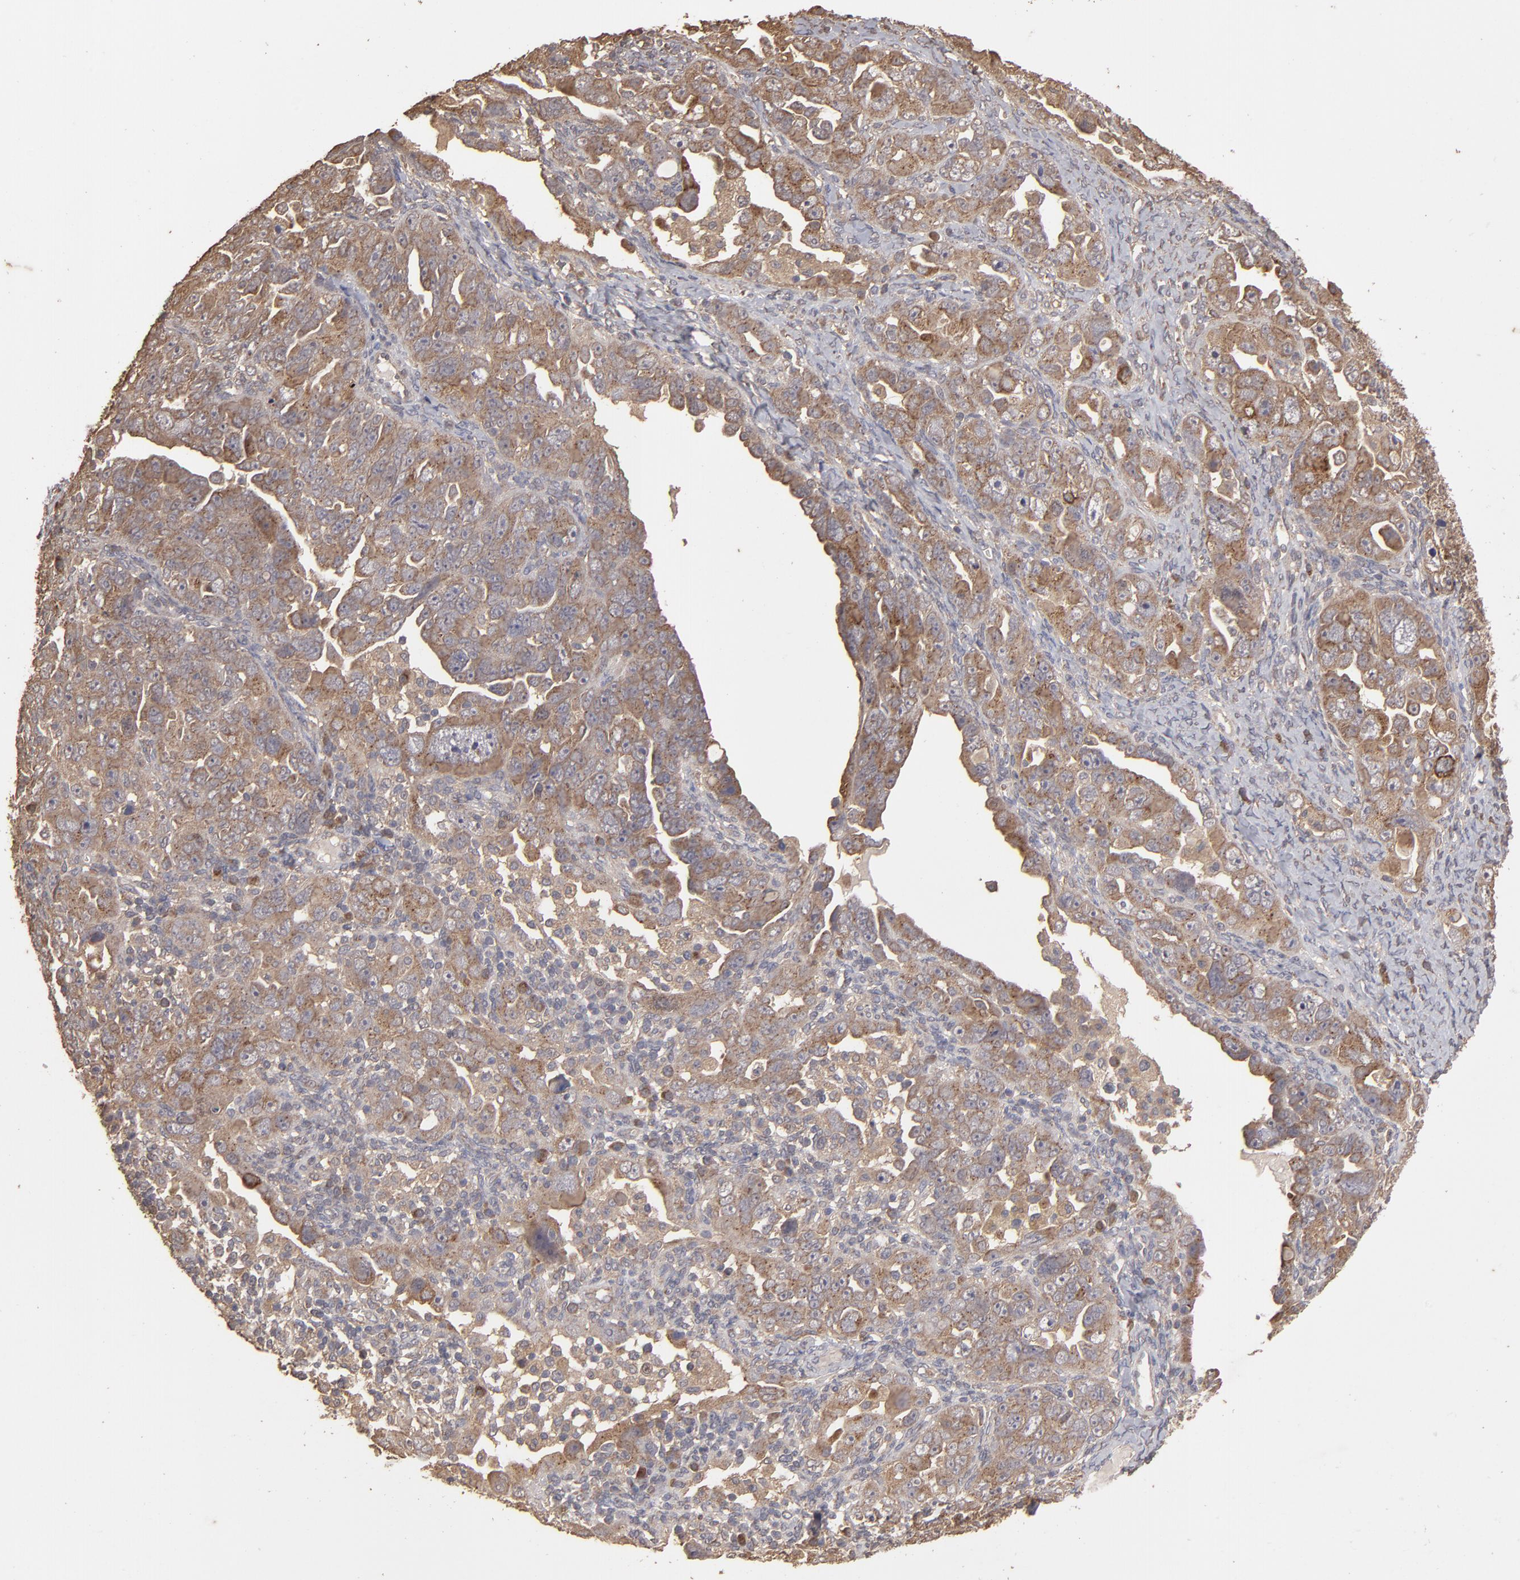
{"staining": {"intensity": "moderate", "quantity": ">75%", "location": "cytoplasmic/membranous"}, "tissue": "ovarian cancer", "cell_type": "Tumor cells", "image_type": "cancer", "snomed": [{"axis": "morphology", "description": "Cystadenocarcinoma, serous, NOS"}, {"axis": "topography", "description": "Ovary"}], "caption": "Ovarian serous cystadenocarcinoma stained for a protein shows moderate cytoplasmic/membranous positivity in tumor cells.", "gene": "MMP2", "patient": {"sex": "female", "age": 66}}